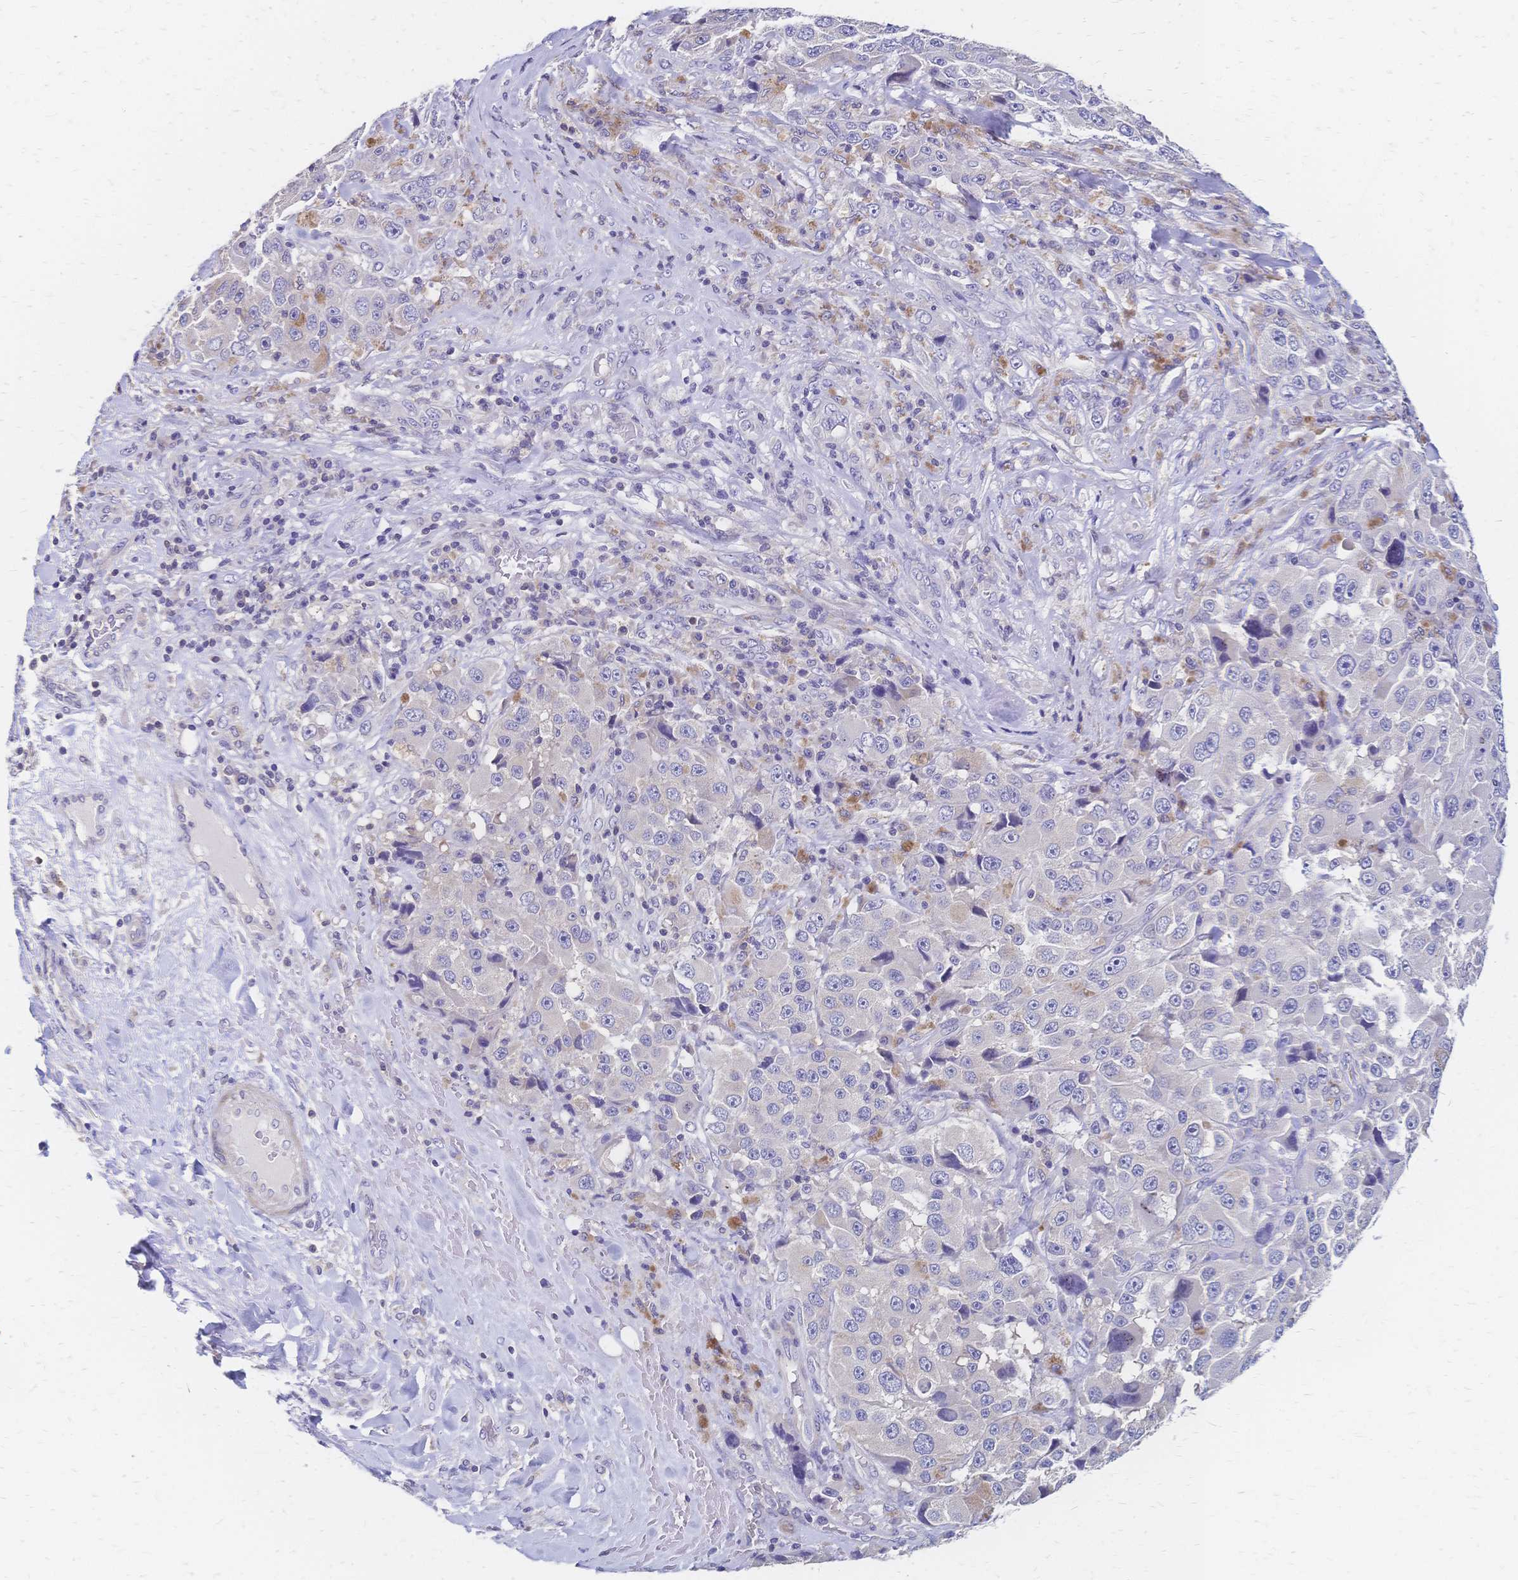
{"staining": {"intensity": "negative", "quantity": "none", "location": "none"}, "tissue": "melanoma", "cell_type": "Tumor cells", "image_type": "cancer", "snomed": [{"axis": "morphology", "description": "Malignant melanoma, Metastatic site"}, {"axis": "topography", "description": "Lymph node"}], "caption": "Melanoma was stained to show a protein in brown. There is no significant staining in tumor cells. (IHC, brightfield microscopy, high magnification).", "gene": "DTNB", "patient": {"sex": "male", "age": 62}}